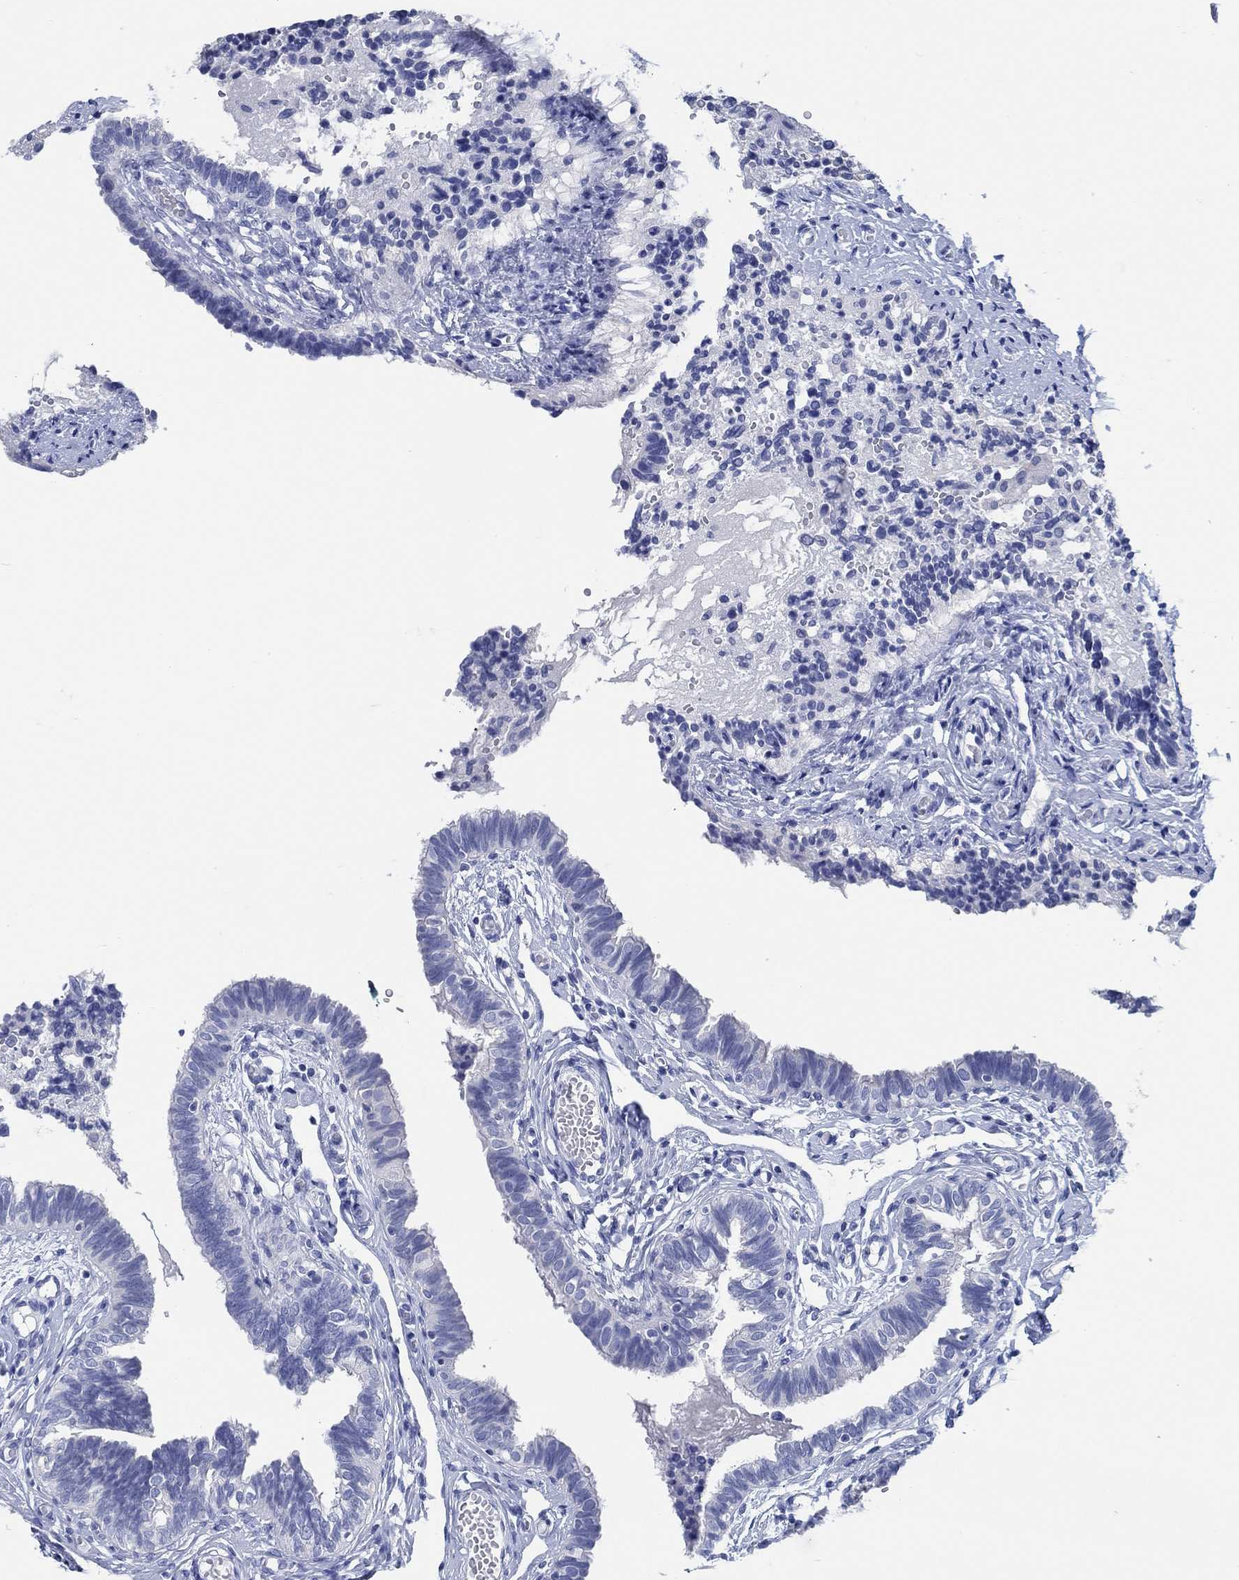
{"staining": {"intensity": "negative", "quantity": "none", "location": "none"}, "tissue": "fallopian tube", "cell_type": "Glandular cells", "image_type": "normal", "snomed": [{"axis": "morphology", "description": "Normal tissue, NOS"}, {"axis": "topography", "description": "Fallopian tube"}], "caption": "A photomicrograph of fallopian tube stained for a protein exhibits no brown staining in glandular cells.", "gene": "TOMM20L", "patient": {"sex": "female", "age": 47}}